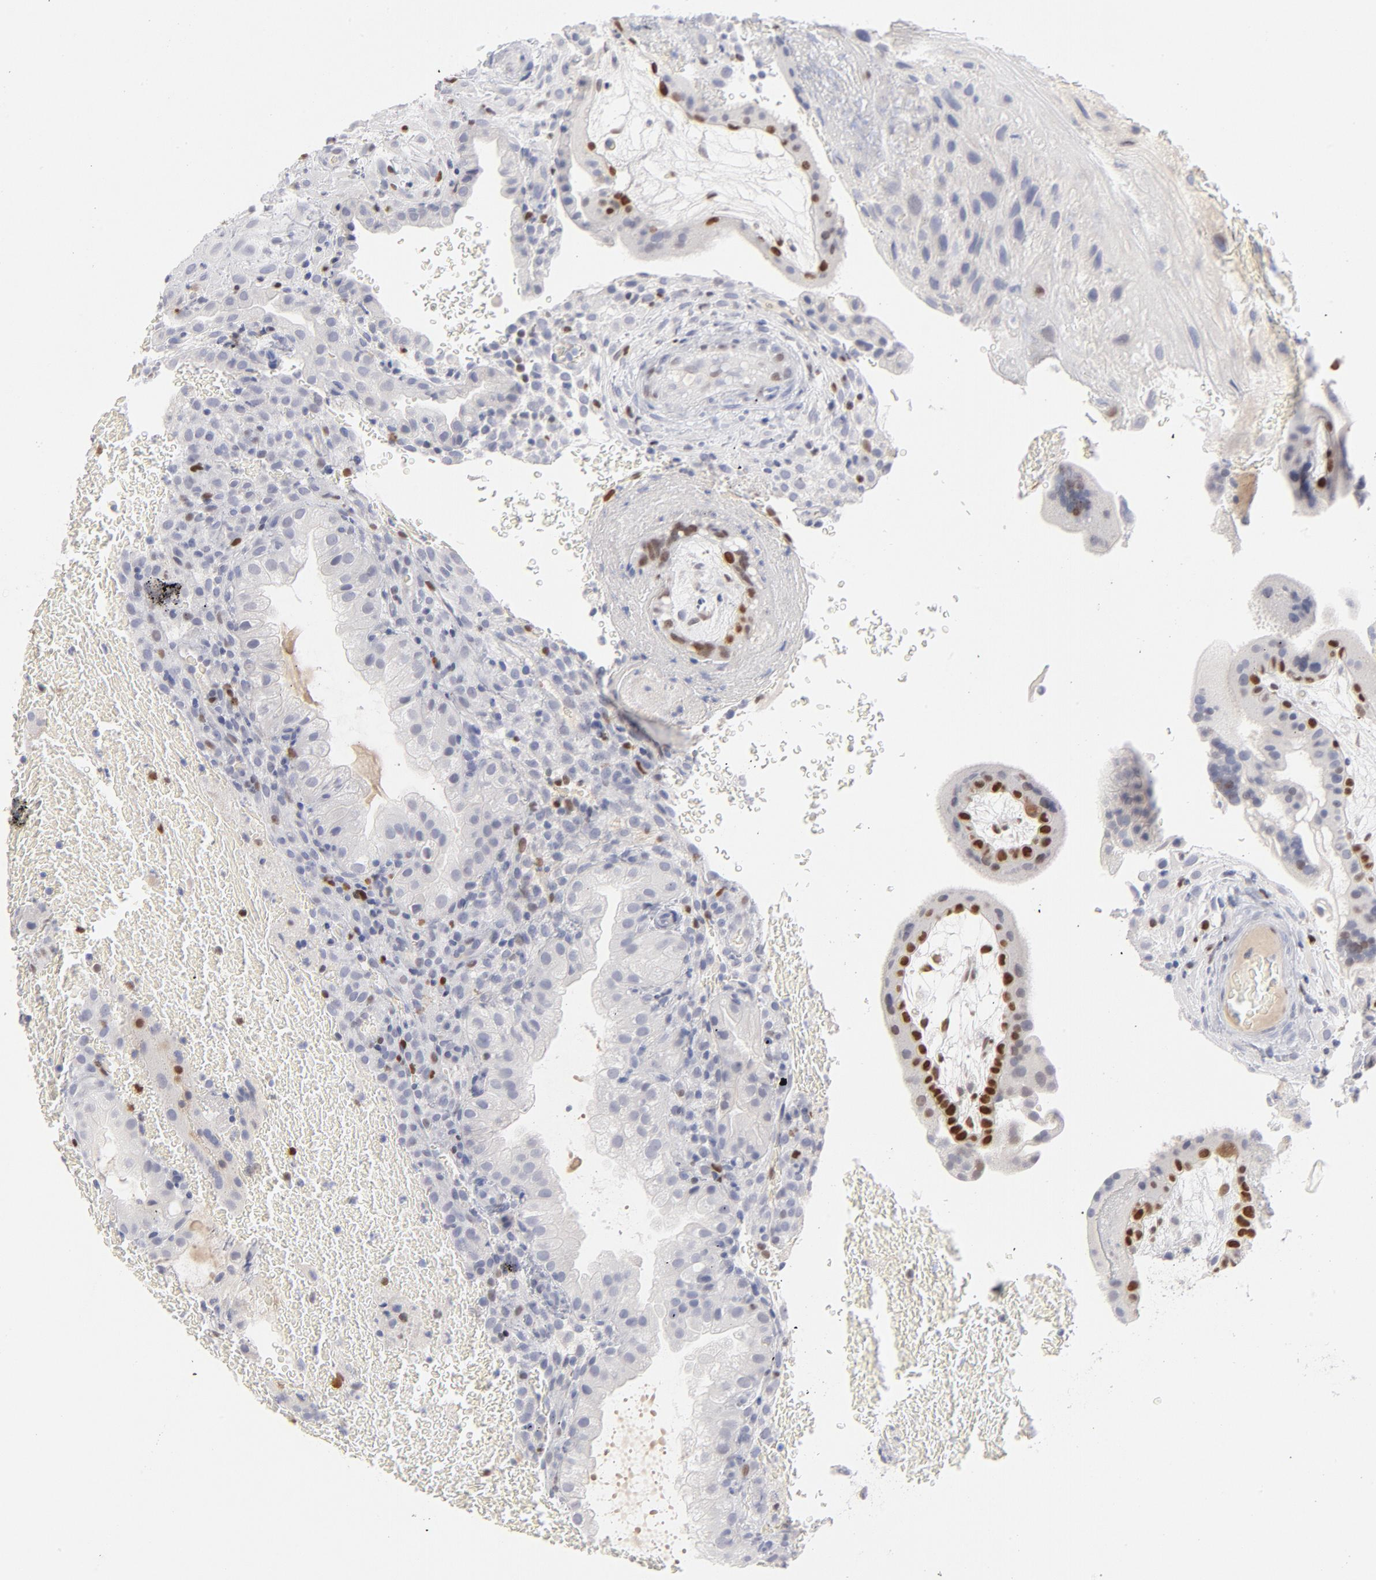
{"staining": {"intensity": "negative", "quantity": "none", "location": "none"}, "tissue": "placenta", "cell_type": "Decidual cells", "image_type": "normal", "snomed": [{"axis": "morphology", "description": "Normal tissue, NOS"}, {"axis": "topography", "description": "Placenta"}], "caption": "The image shows no staining of decidual cells in unremarkable placenta. (DAB immunohistochemistry with hematoxylin counter stain).", "gene": "MCM7", "patient": {"sex": "female", "age": 19}}